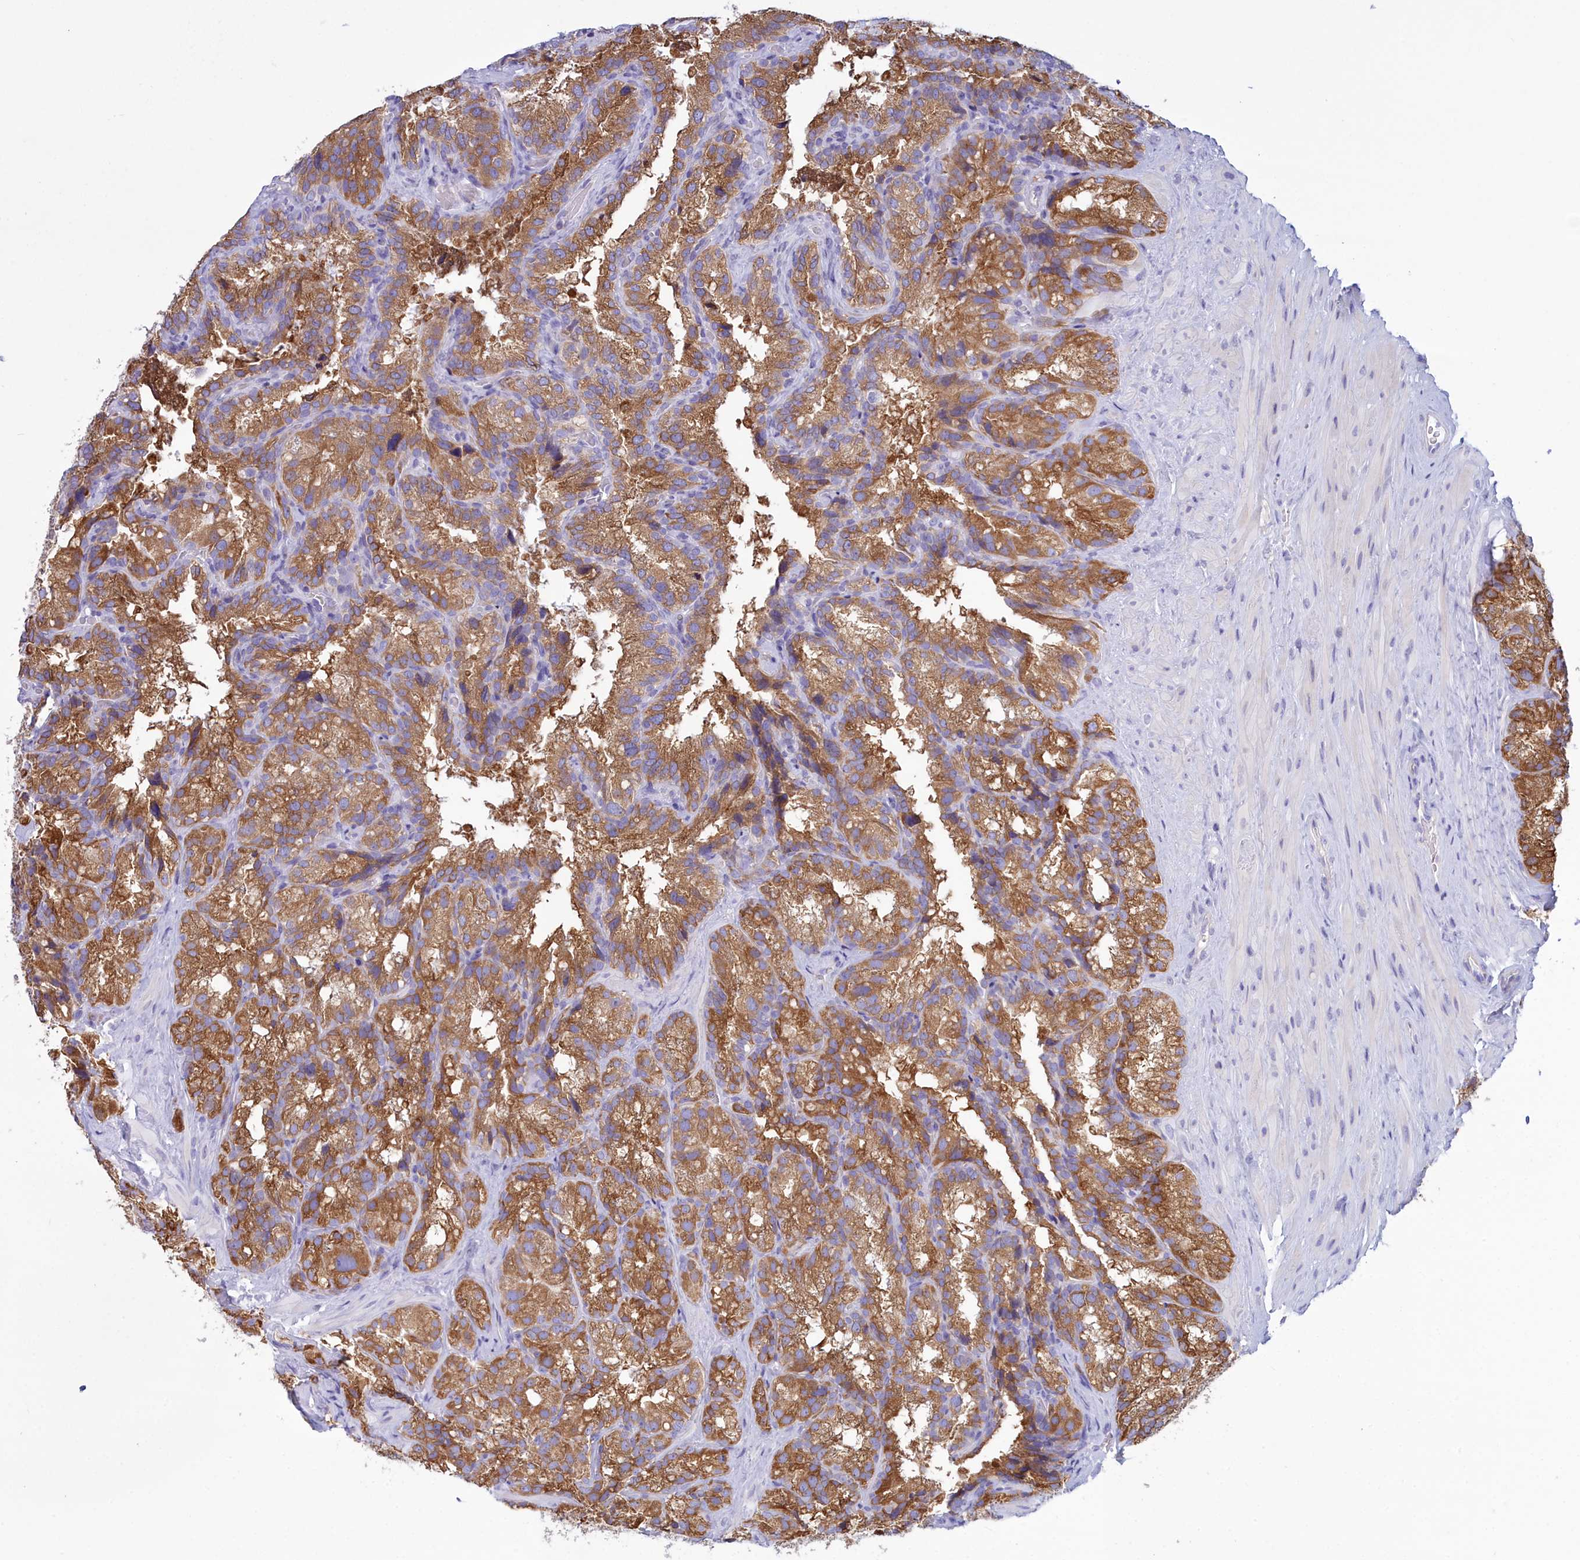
{"staining": {"intensity": "strong", "quantity": ">75%", "location": "cytoplasmic/membranous"}, "tissue": "seminal vesicle", "cell_type": "Glandular cells", "image_type": "normal", "snomed": [{"axis": "morphology", "description": "Normal tissue, NOS"}, {"axis": "topography", "description": "Seminal veicle"}], "caption": "IHC histopathology image of normal human seminal vesicle stained for a protein (brown), which shows high levels of strong cytoplasmic/membranous expression in about >75% of glandular cells.", "gene": "HM13", "patient": {"sex": "male", "age": 58}}